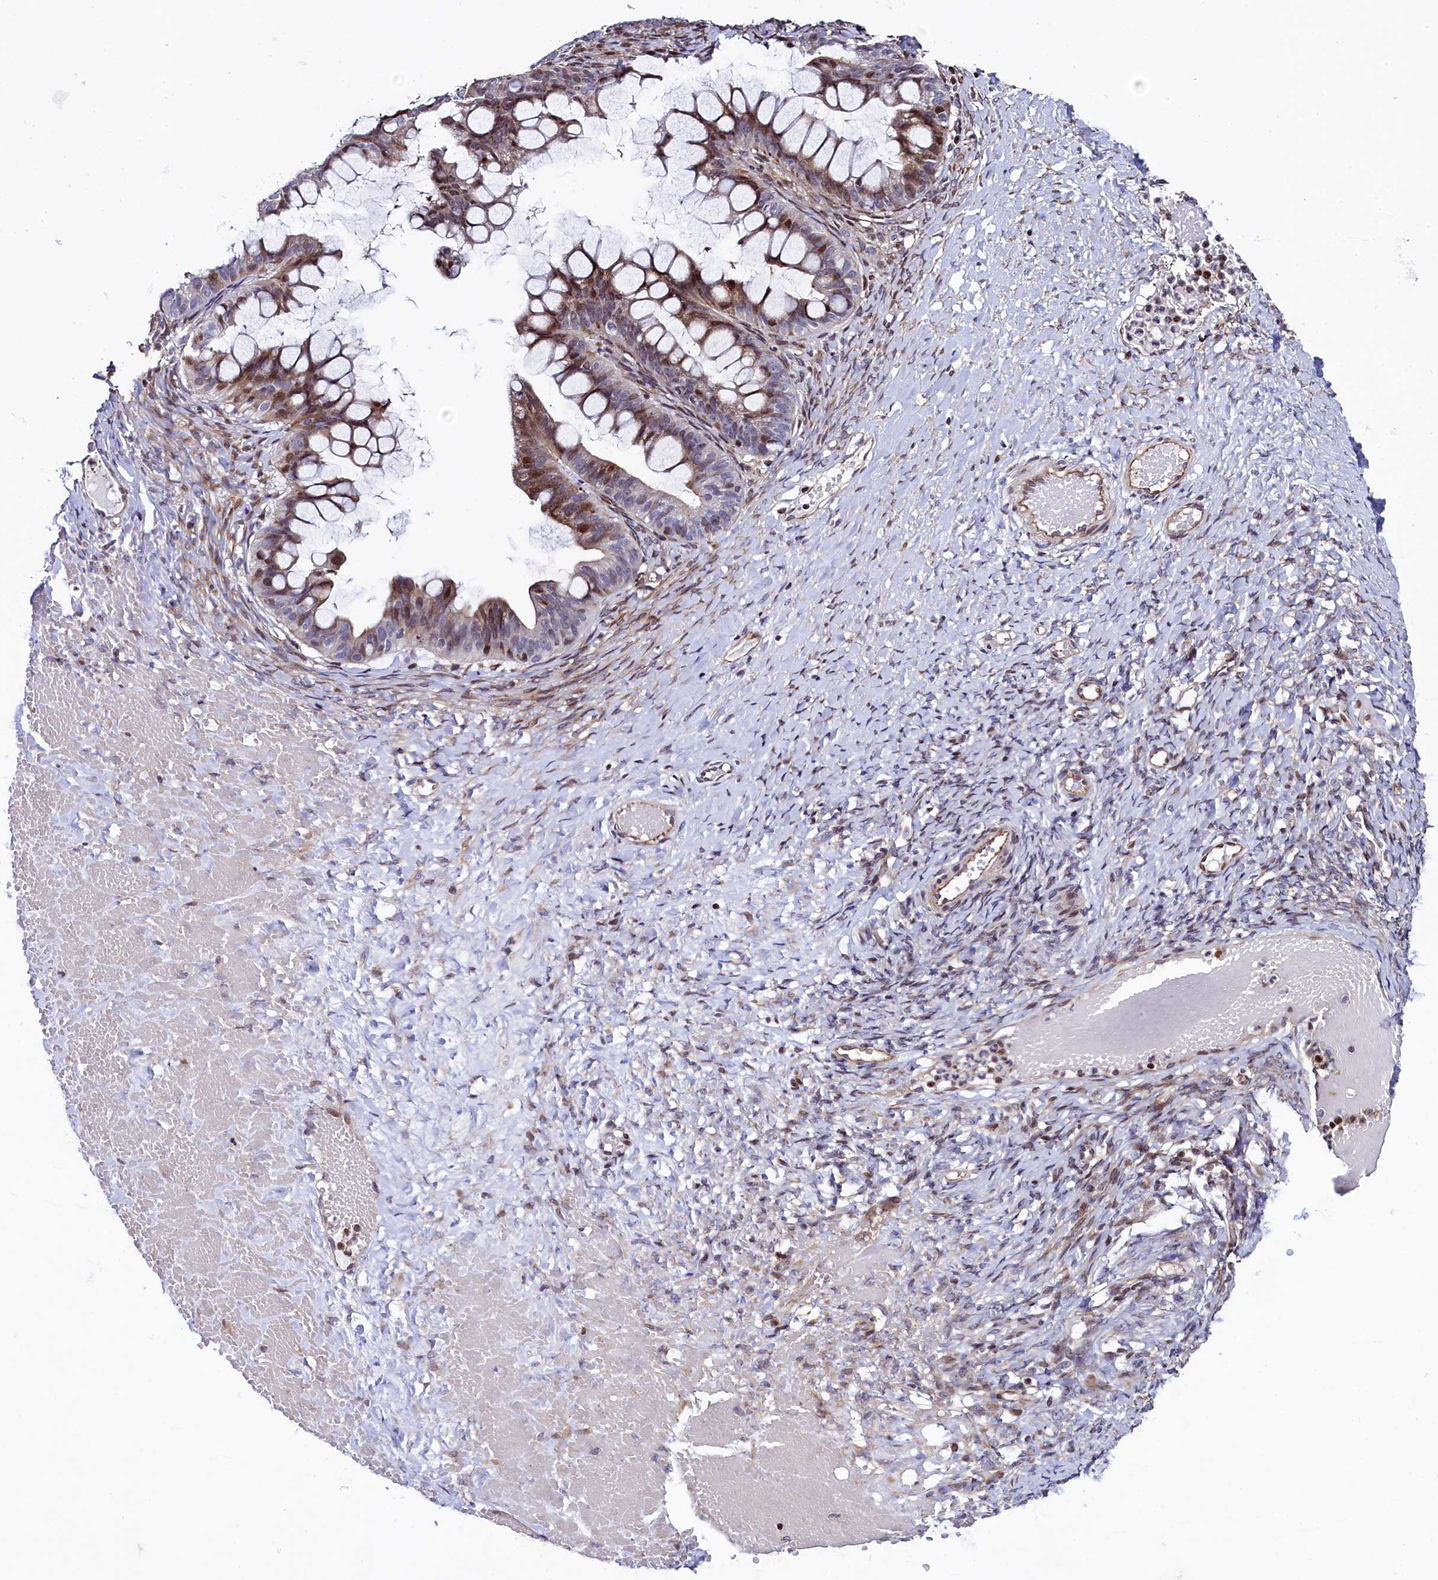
{"staining": {"intensity": "weak", "quantity": "25%-75%", "location": "cytoplasmic/membranous,nuclear"}, "tissue": "ovarian cancer", "cell_type": "Tumor cells", "image_type": "cancer", "snomed": [{"axis": "morphology", "description": "Cystadenocarcinoma, mucinous, NOS"}, {"axis": "topography", "description": "Ovary"}], "caption": "IHC of ovarian cancer exhibits low levels of weak cytoplasmic/membranous and nuclear expression in approximately 25%-75% of tumor cells. Immunohistochemistry (ihc) stains the protein in brown and the nuclei are stained blue.", "gene": "TGDS", "patient": {"sex": "female", "age": 73}}